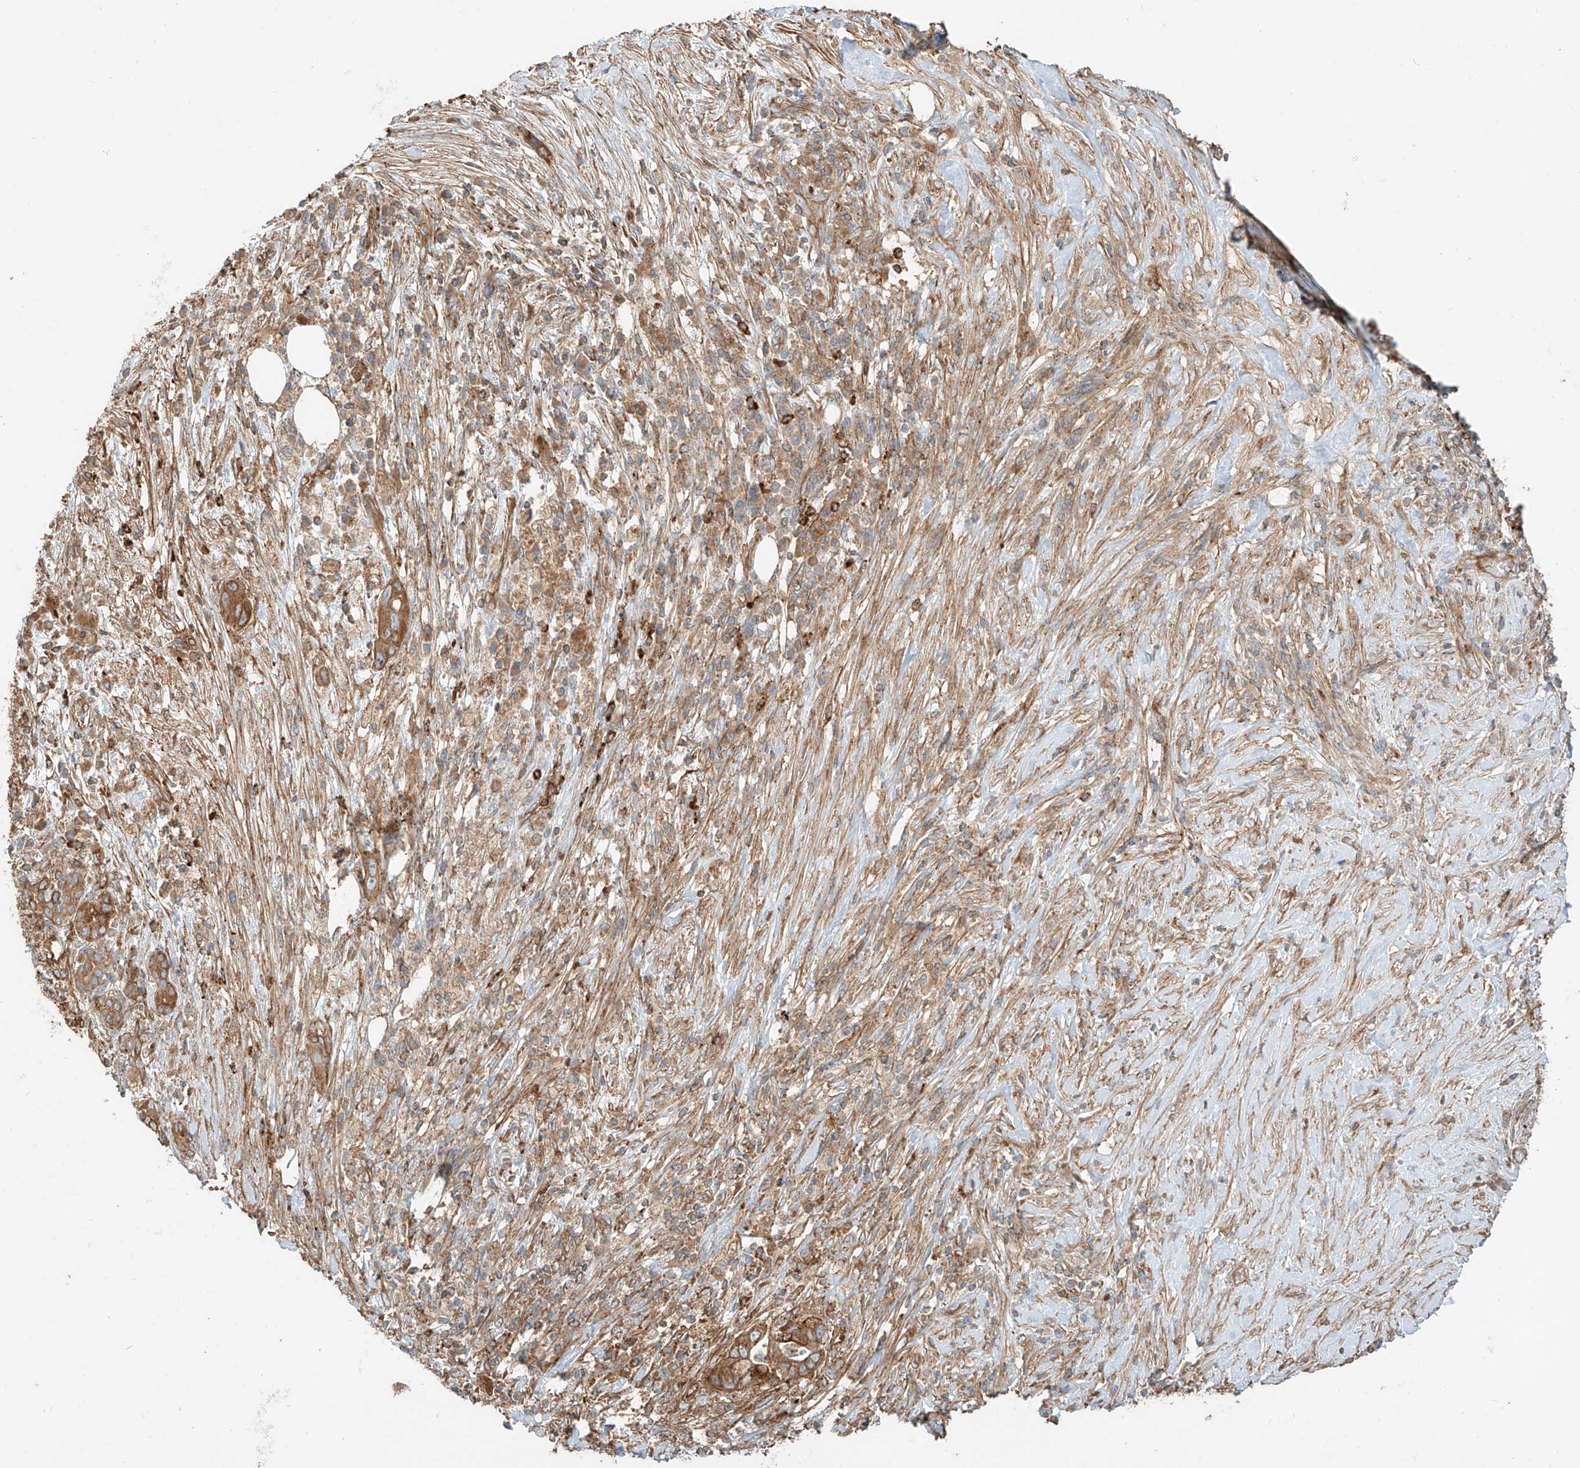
{"staining": {"intensity": "moderate", "quantity": ">75%", "location": "cytoplasmic/membranous"}, "tissue": "pancreatic cancer", "cell_type": "Tumor cells", "image_type": "cancer", "snomed": [{"axis": "morphology", "description": "Adenocarcinoma, NOS"}, {"axis": "topography", "description": "Pancreas"}], "caption": "Brown immunohistochemical staining in pancreatic cancer shows moderate cytoplasmic/membranous expression in approximately >75% of tumor cells.", "gene": "CCDC115", "patient": {"sex": "female", "age": 73}}